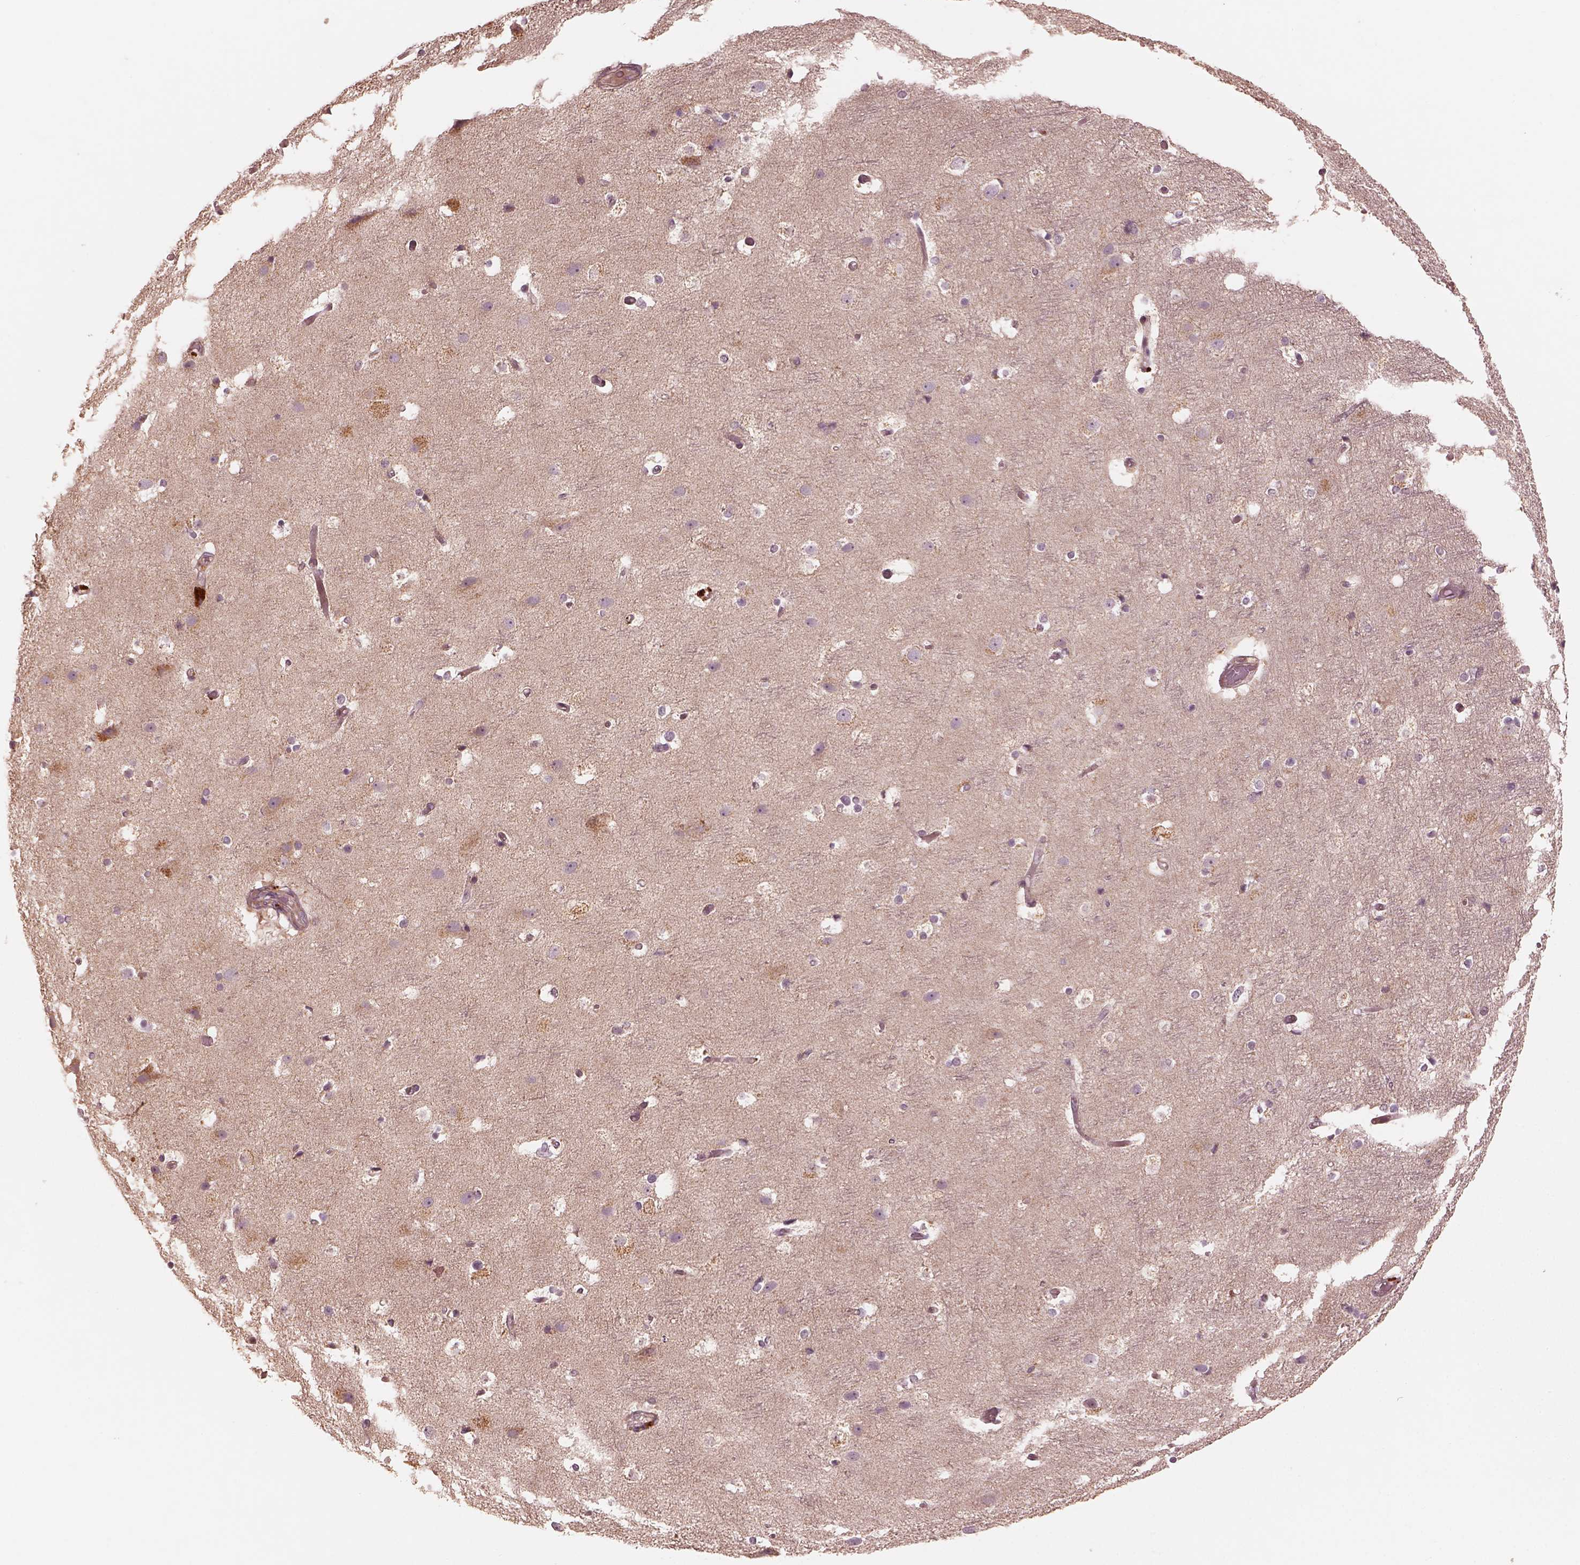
{"staining": {"intensity": "negative", "quantity": "none", "location": "none"}, "tissue": "cerebral cortex", "cell_type": "Endothelial cells", "image_type": "normal", "snomed": [{"axis": "morphology", "description": "Normal tissue, NOS"}, {"axis": "topography", "description": "Cerebral cortex"}], "caption": "This is an IHC photomicrograph of benign human cerebral cortex. There is no positivity in endothelial cells.", "gene": "SLC25A46", "patient": {"sex": "female", "age": 52}}